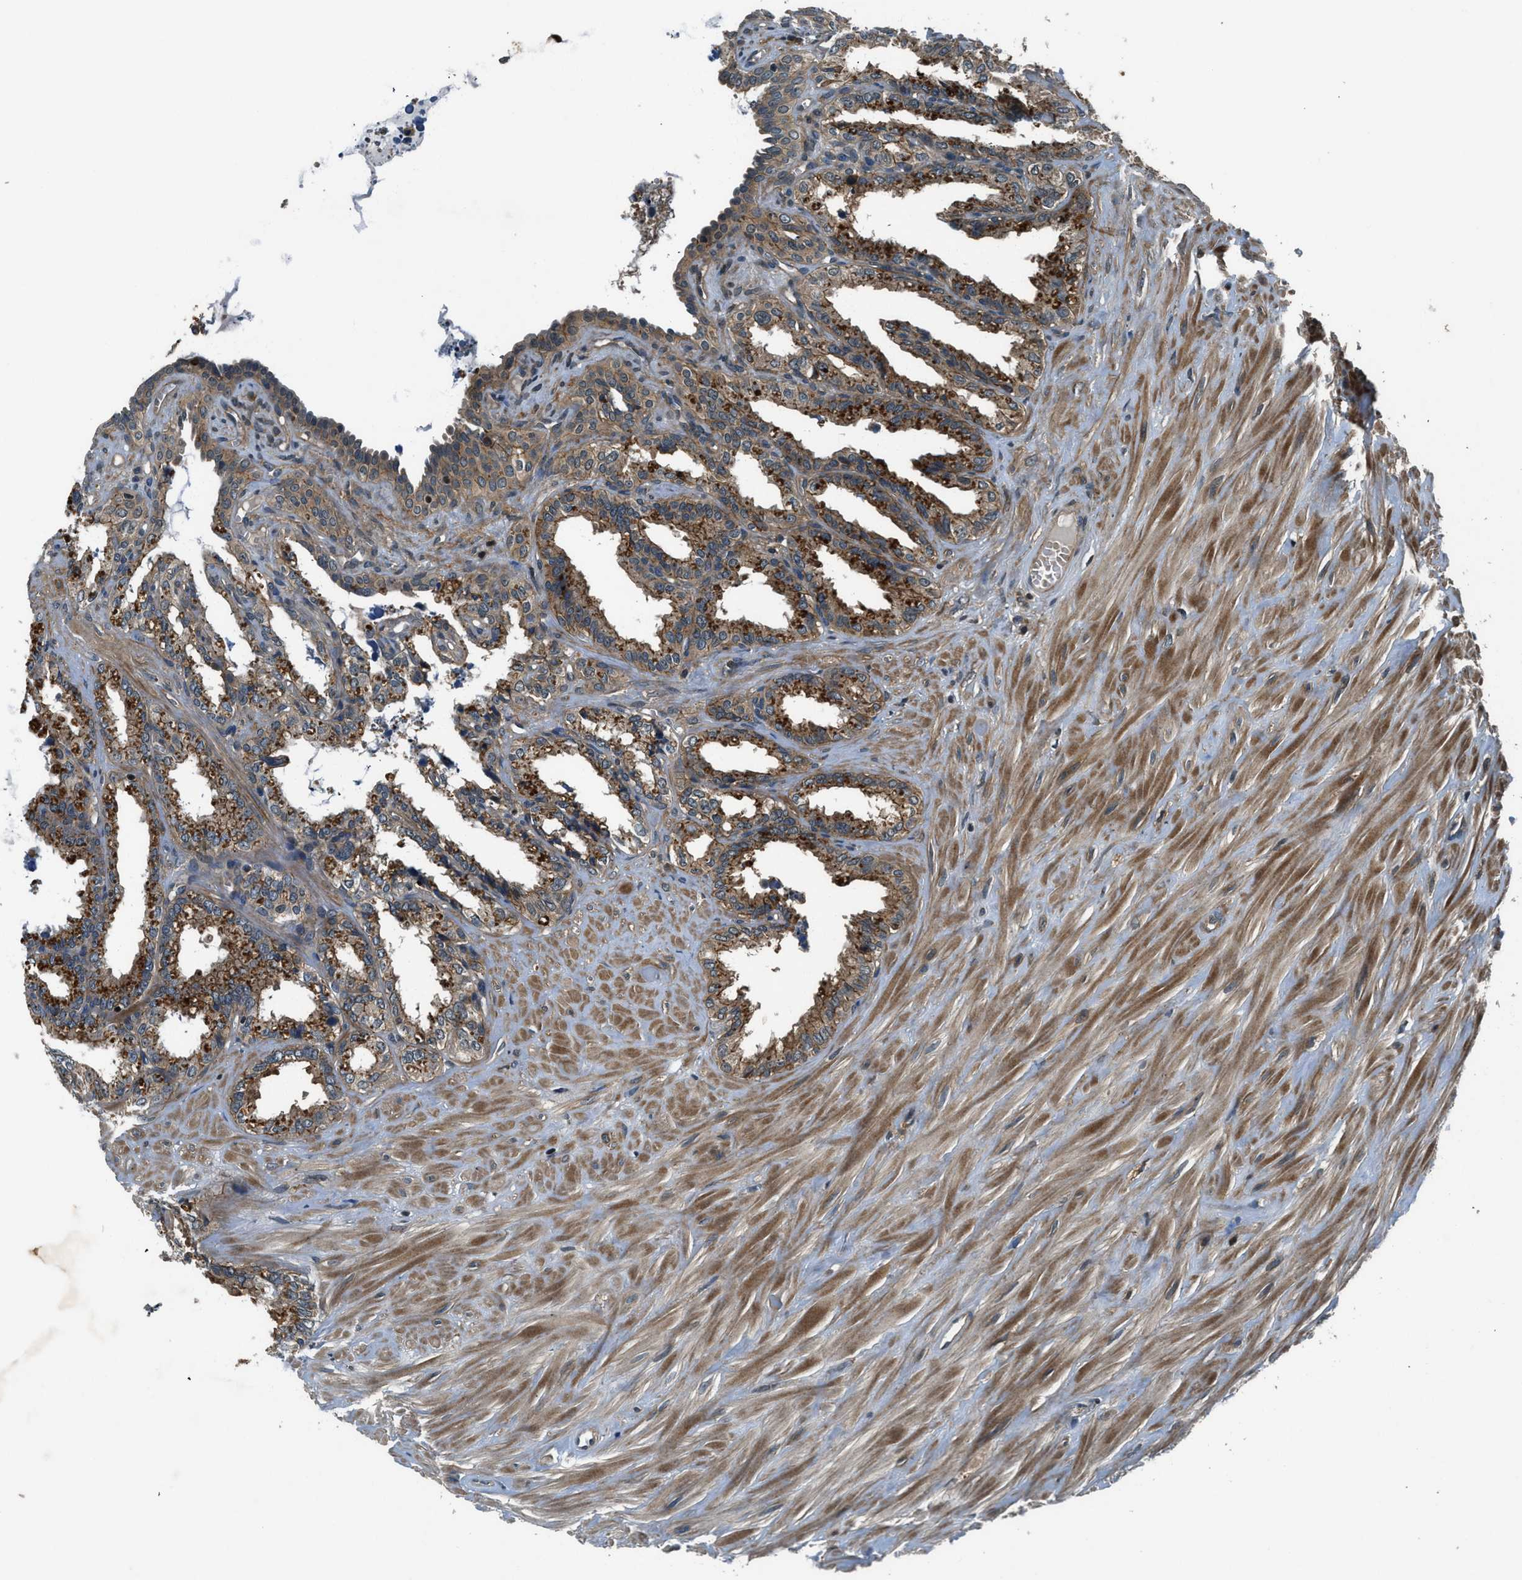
{"staining": {"intensity": "moderate", "quantity": ">75%", "location": "cytoplasmic/membranous"}, "tissue": "seminal vesicle", "cell_type": "Glandular cells", "image_type": "normal", "snomed": [{"axis": "morphology", "description": "Normal tissue, NOS"}, {"axis": "topography", "description": "Seminal veicle"}], "caption": "Seminal vesicle stained for a protein displays moderate cytoplasmic/membranous positivity in glandular cells.", "gene": "ARHGEF11", "patient": {"sex": "male", "age": 64}}